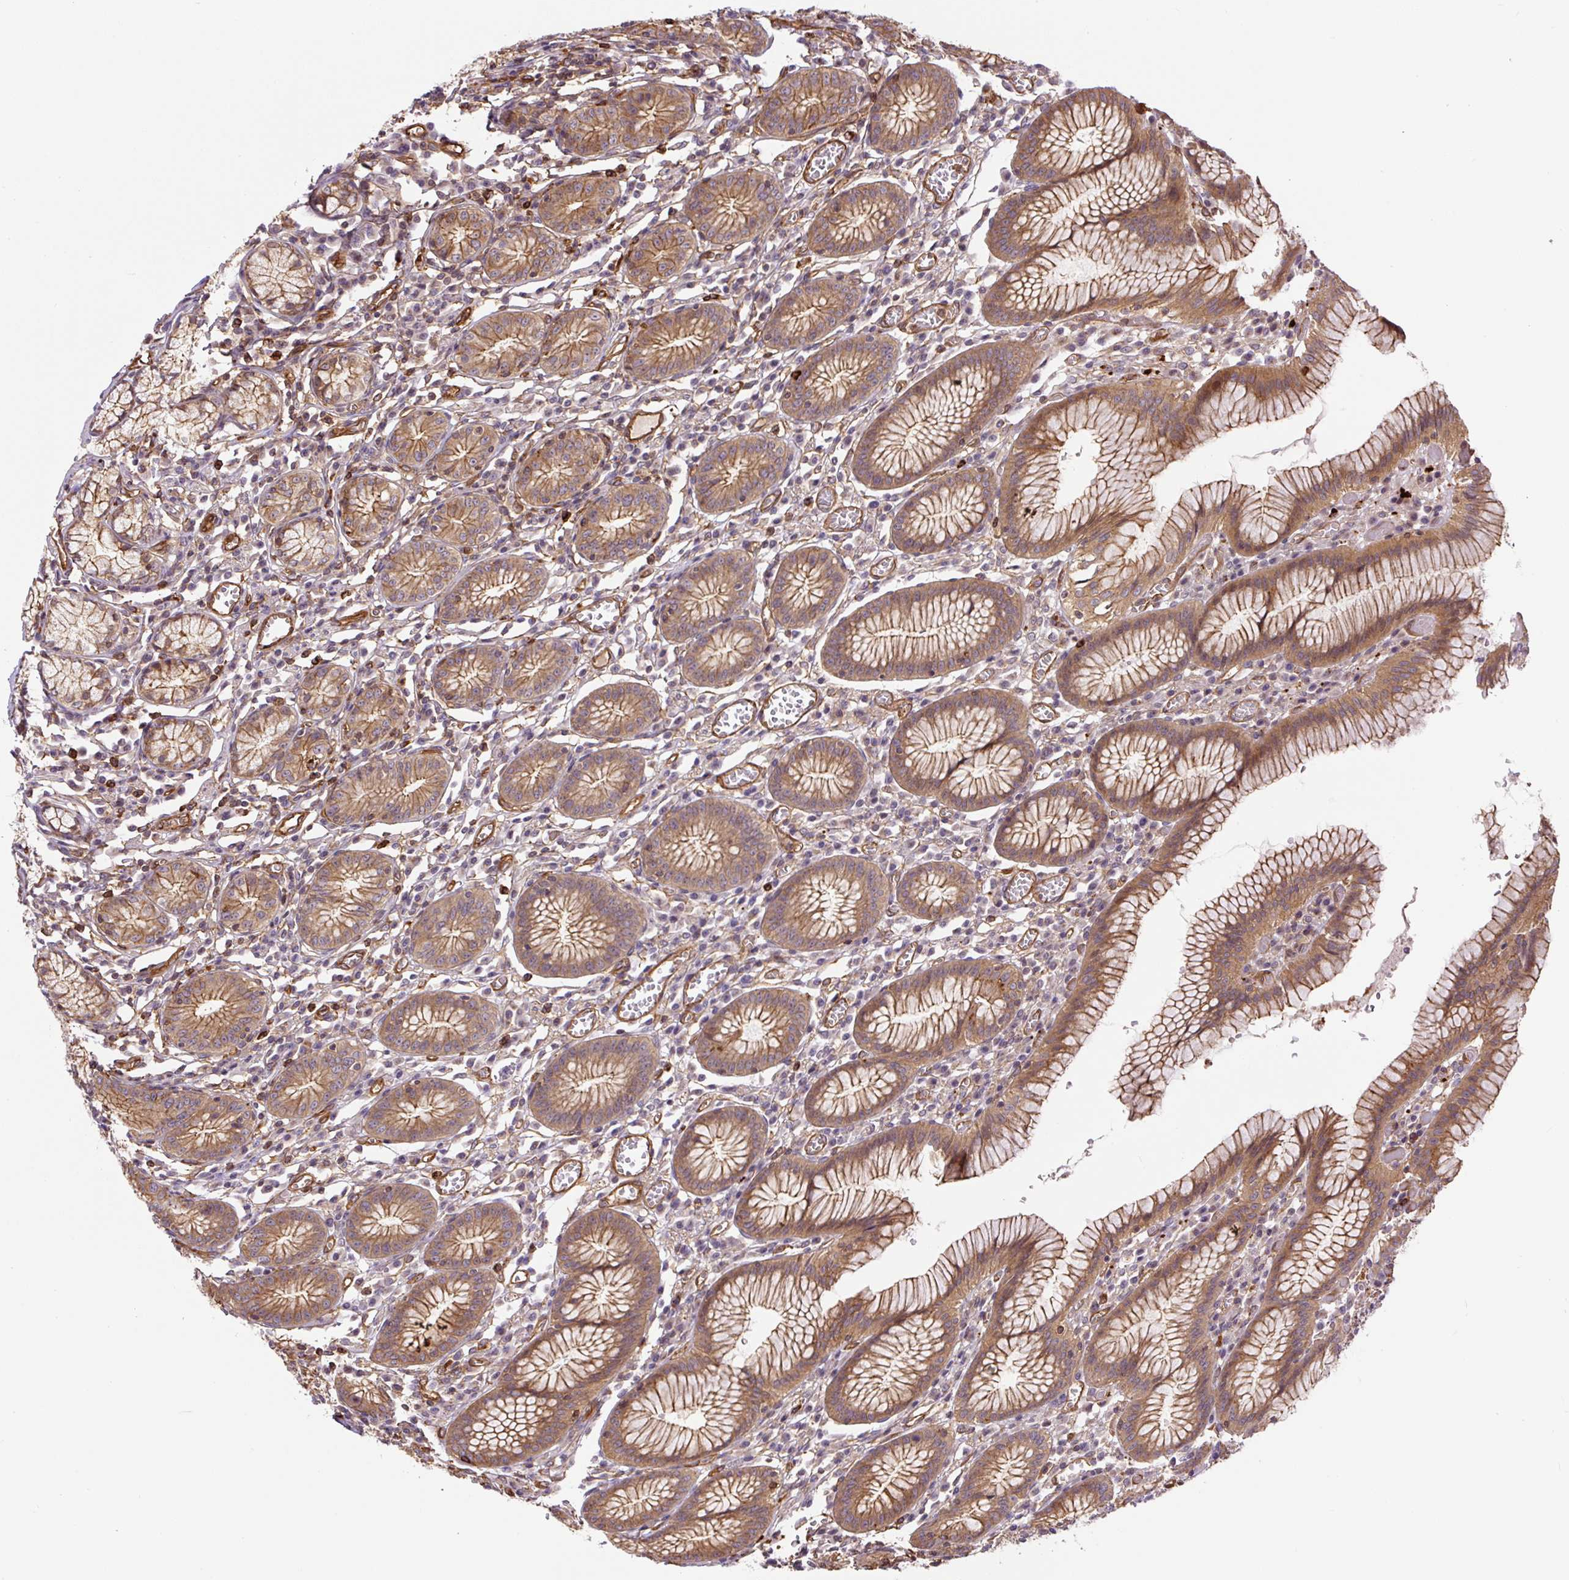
{"staining": {"intensity": "moderate", "quantity": ">75%", "location": "cytoplasmic/membranous"}, "tissue": "stomach", "cell_type": "Glandular cells", "image_type": "normal", "snomed": [{"axis": "morphology", "description": "Normal tissue, NOS"}, {"axis": "topography", "description": "Stomach"}], "caption": "IHC of normal human stomach exhibits medium levels of moderate cytoplasmic/membranous expression in approximately >75% of glandular cells.", "gene": "B3GALT5", "patient": {"sex": "male", "age": 55}}